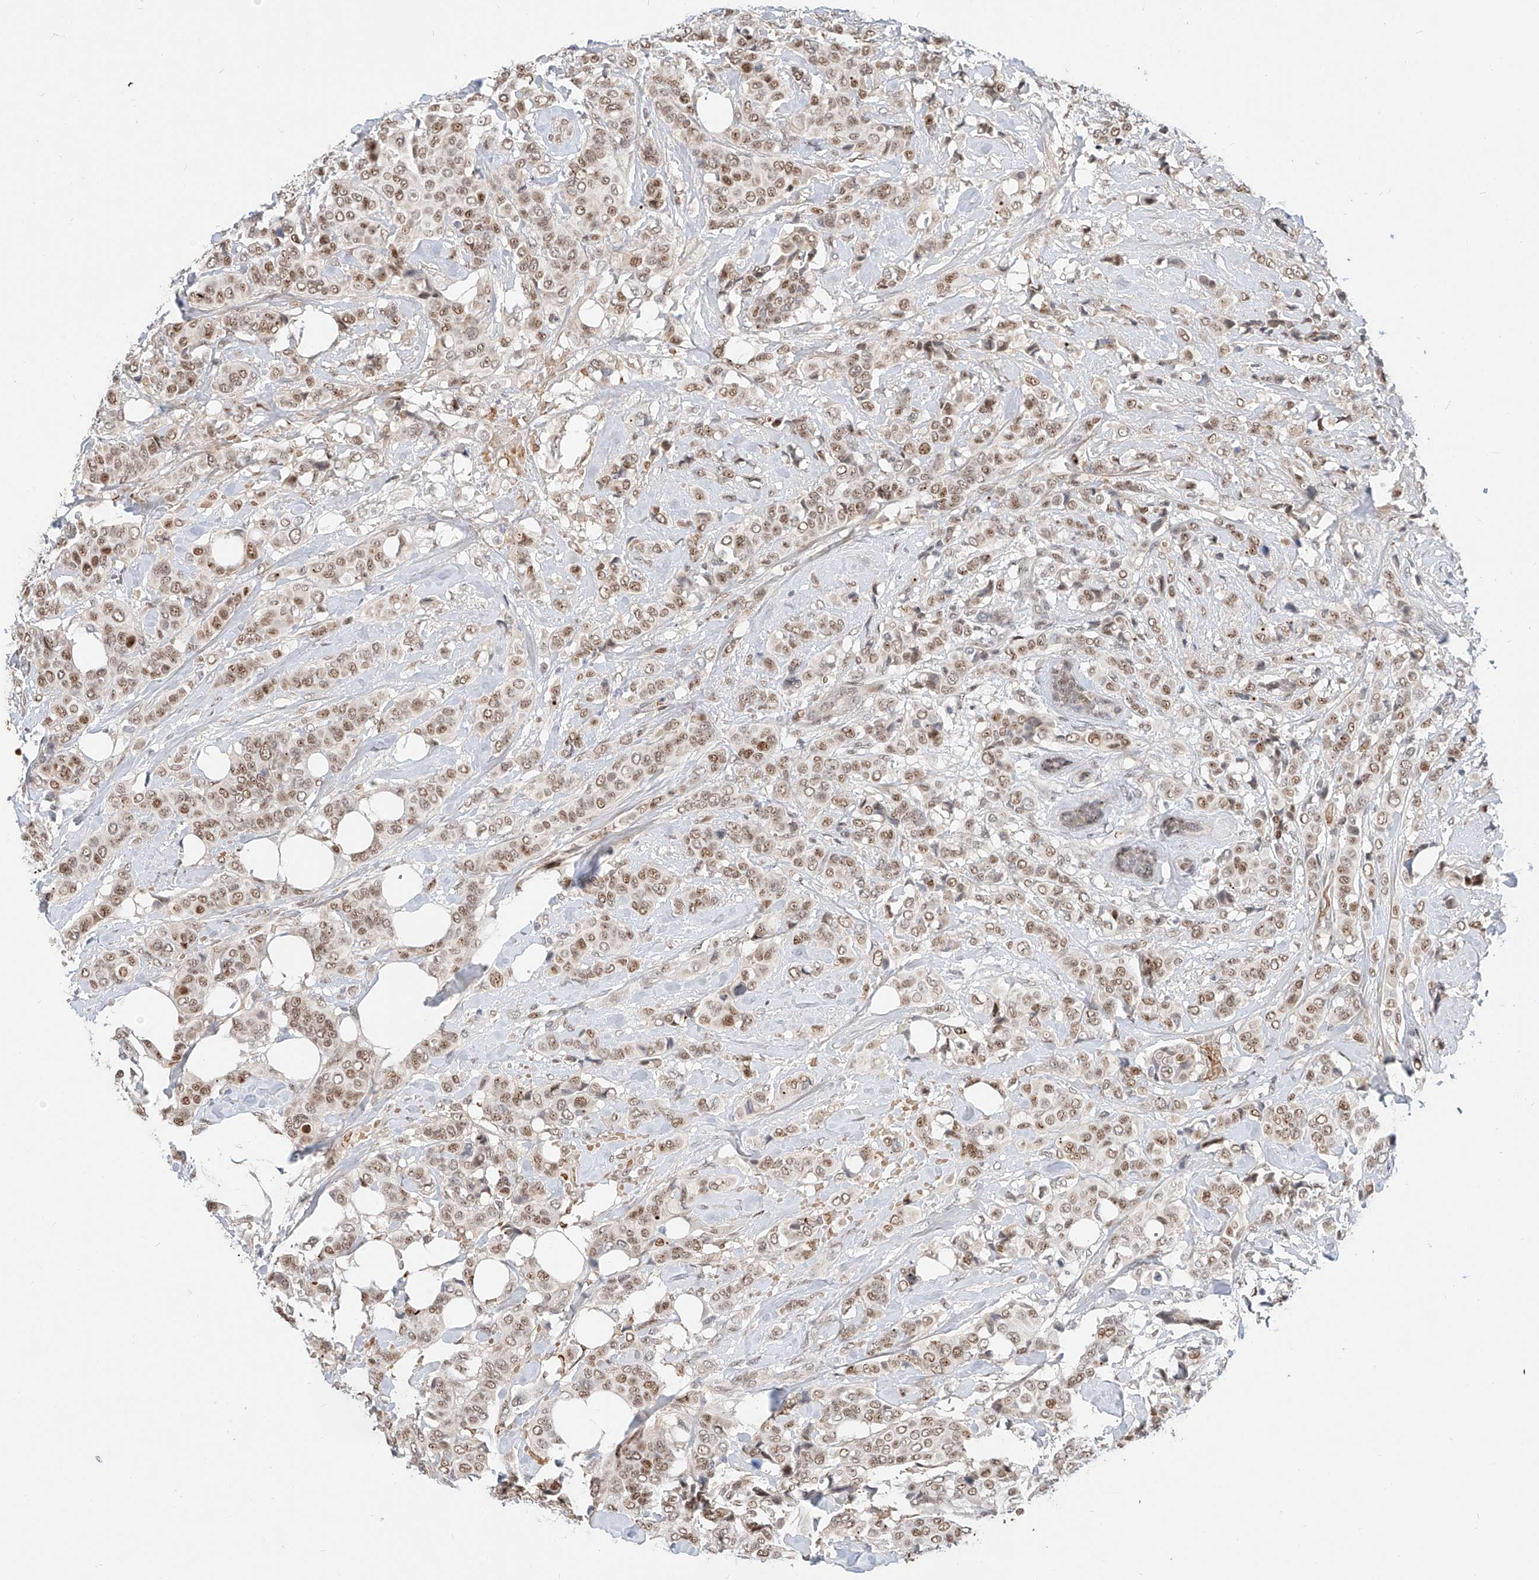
{"staining": {"intensity": "moderate", "quantity": ">75%", "location": "nuclear"}, "tissue": "breast cancer", "cell_type": "Tumor cells", "image_type": "cancer", "snomed": [{"axis": "morphology", "description": "Lobular carcinoma"}, {"axis": "topography", "description": "Breast"}], "caption": "Approximately >75% of tumor cells in lobular carcinoma (breast) display moderate nuclear protein expression as visualized by brown immunohistochemical staining.", "gene": "CBX8", "patient": {"sex": "female", "age": 51}}